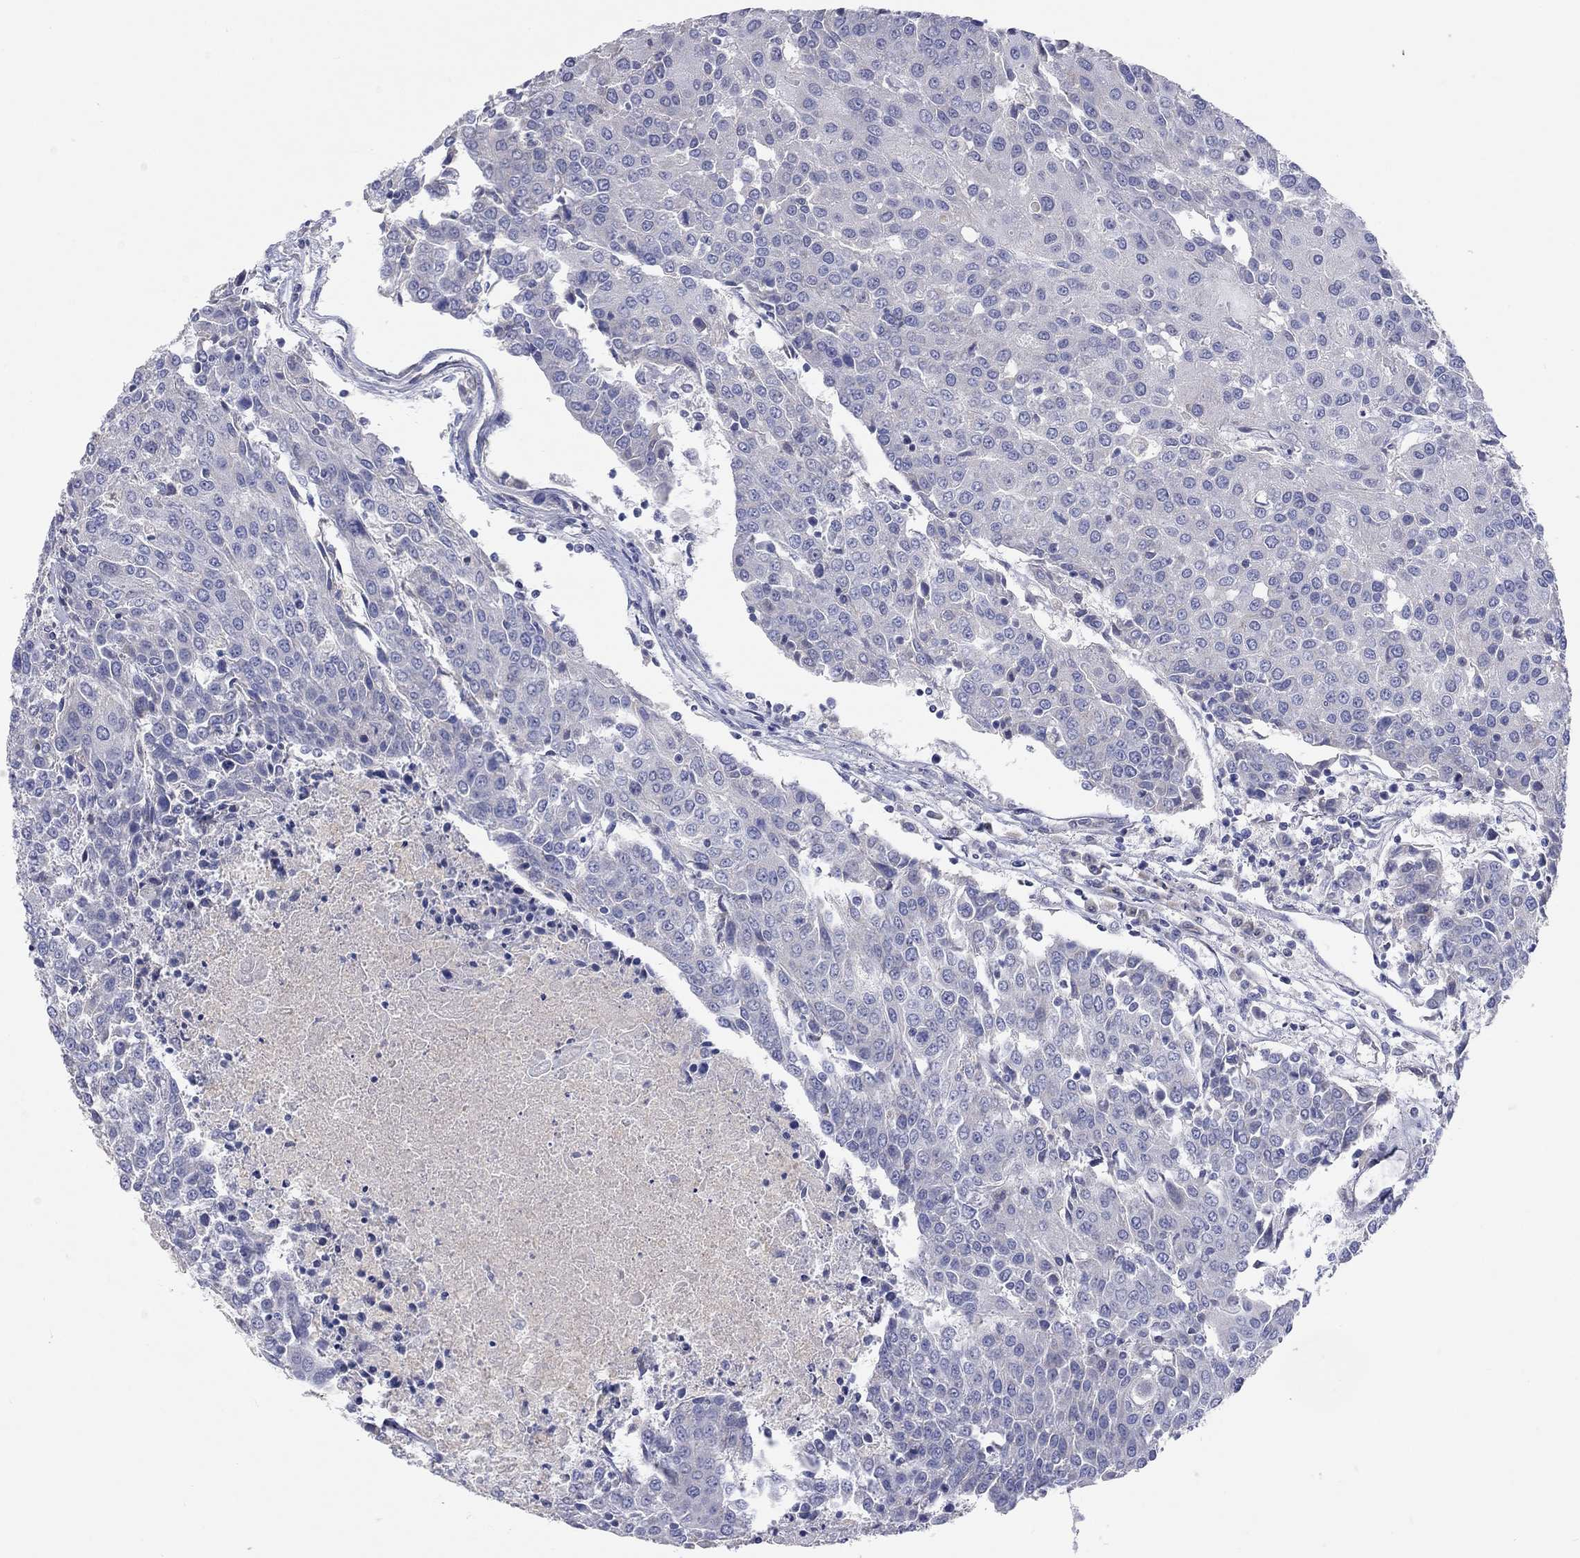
{"staining": {"intensity": "negative", "quantity": "none", "location": "none"}, "tissue": "urothelial cancer", "cell_type": "Tumor cells", "image_type": "cancer", "snomed": [{"axis": "morphology", "description": "Urothelial carcinoma, High grade"}, {"axis": "topography", "description": "Urinary bladder"}], "caption": "This is a micrograph of IHC staining of urothelial carcinoma (high-grade), which shows no staining in tumor cells.", "gene": "RCAN1", "patient": {"sex": "female", "age": 85}}